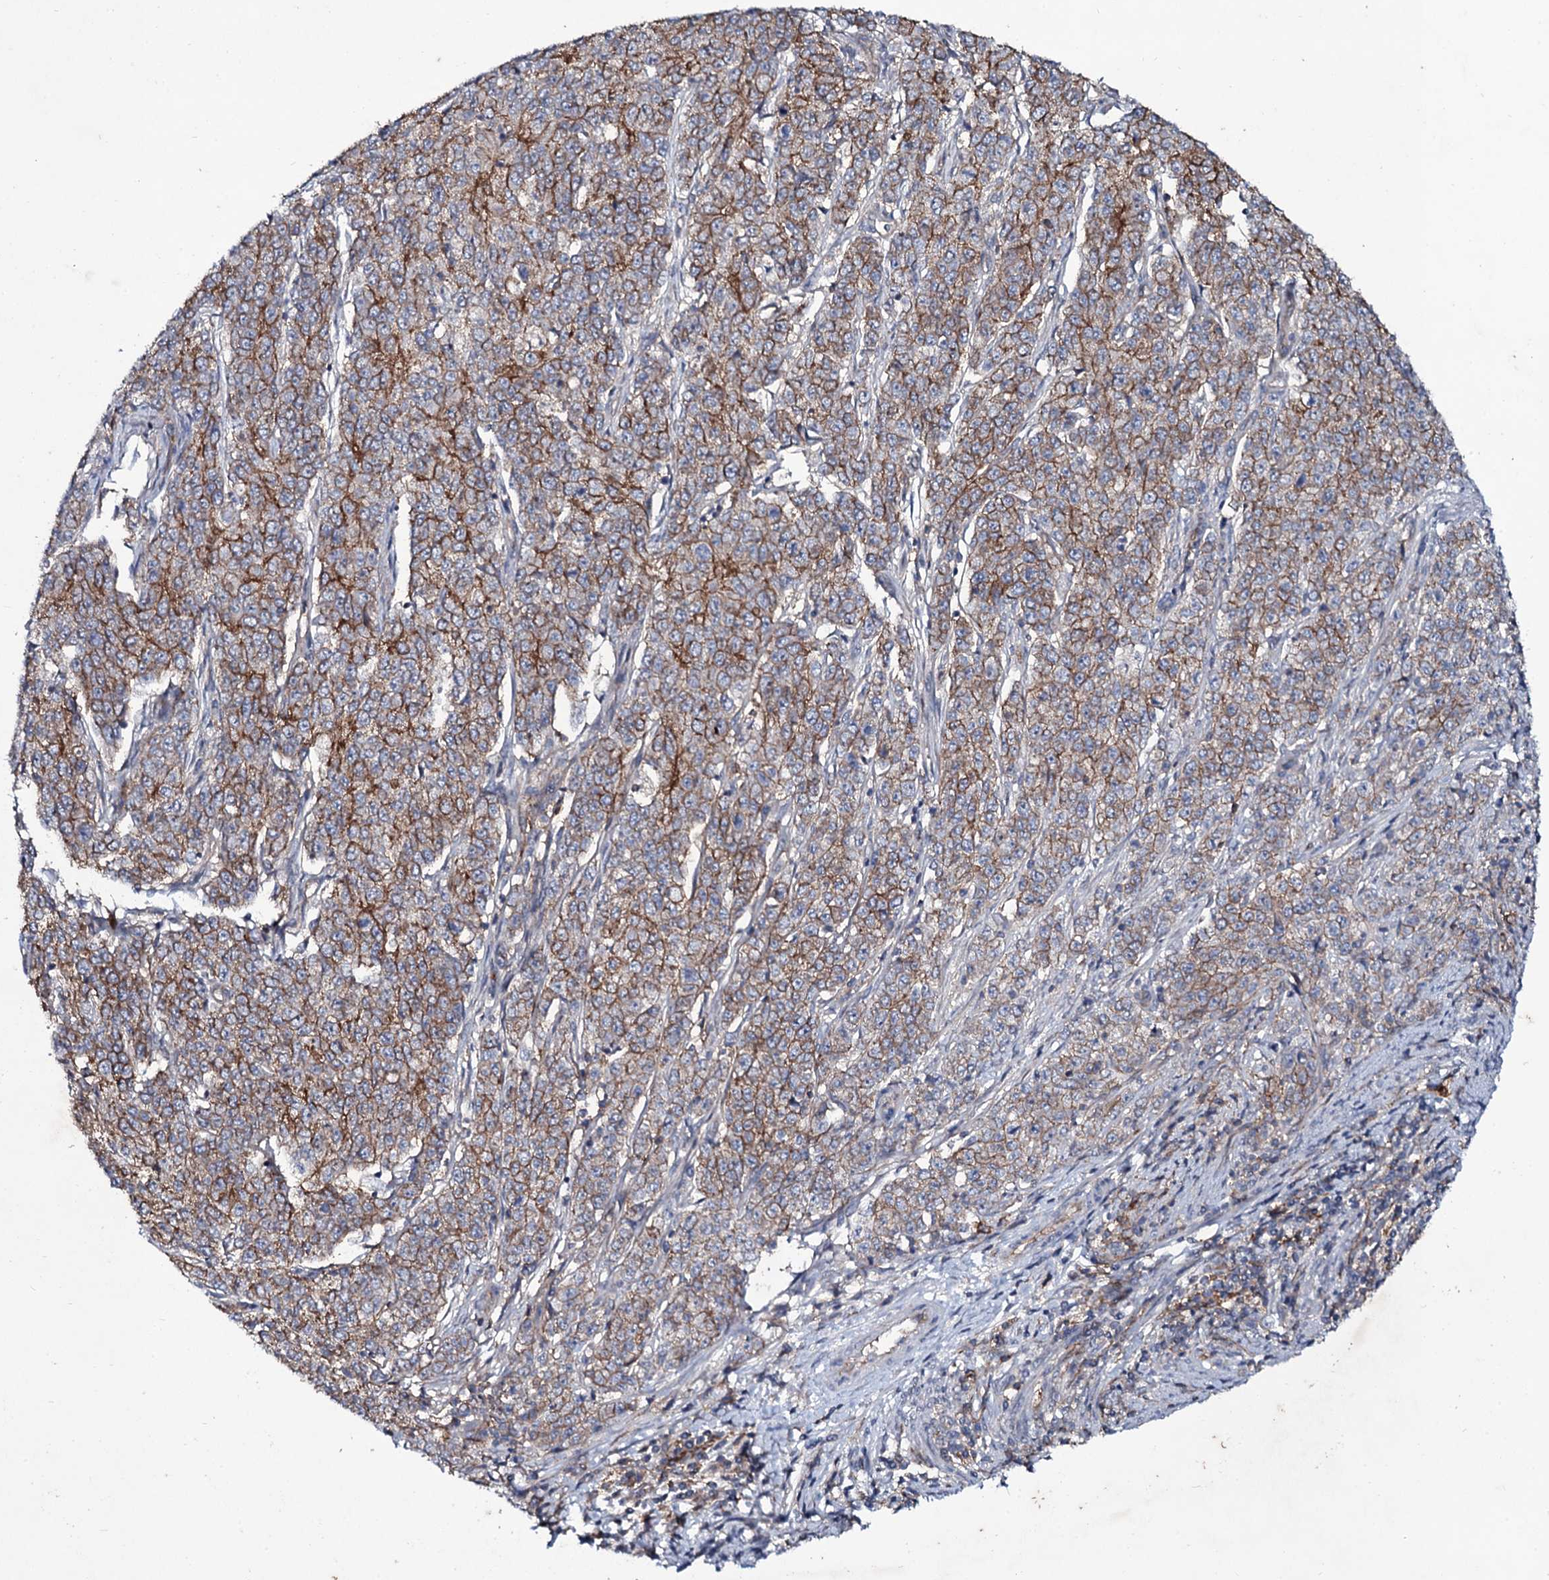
{"staining": {"intensity": "moderate", "quantity": "25%-75%", "location": "cytoplasmic/membranous"}, "tissue": "endometrial cancer", "cell_type": "Tumor cells", "image_type": "cancer", "snomed": [{"axis": "morphology", "description": "Adenocarcinoma, NOS"}, {"axis": "topography", "description": "Endometrium"}], "caption": "Moderate cytoplasmic/membranous positivity is appreciated in approximately 25%-75% of tumor cells in adenocarcinoma (endometrial). (DAB (3,3'-diaminobenzidine) IHC, brown staining for protein, blue staining for nuclei).", "gene": "SNAP23", "patient": {"sex": "female", "age": 50}}